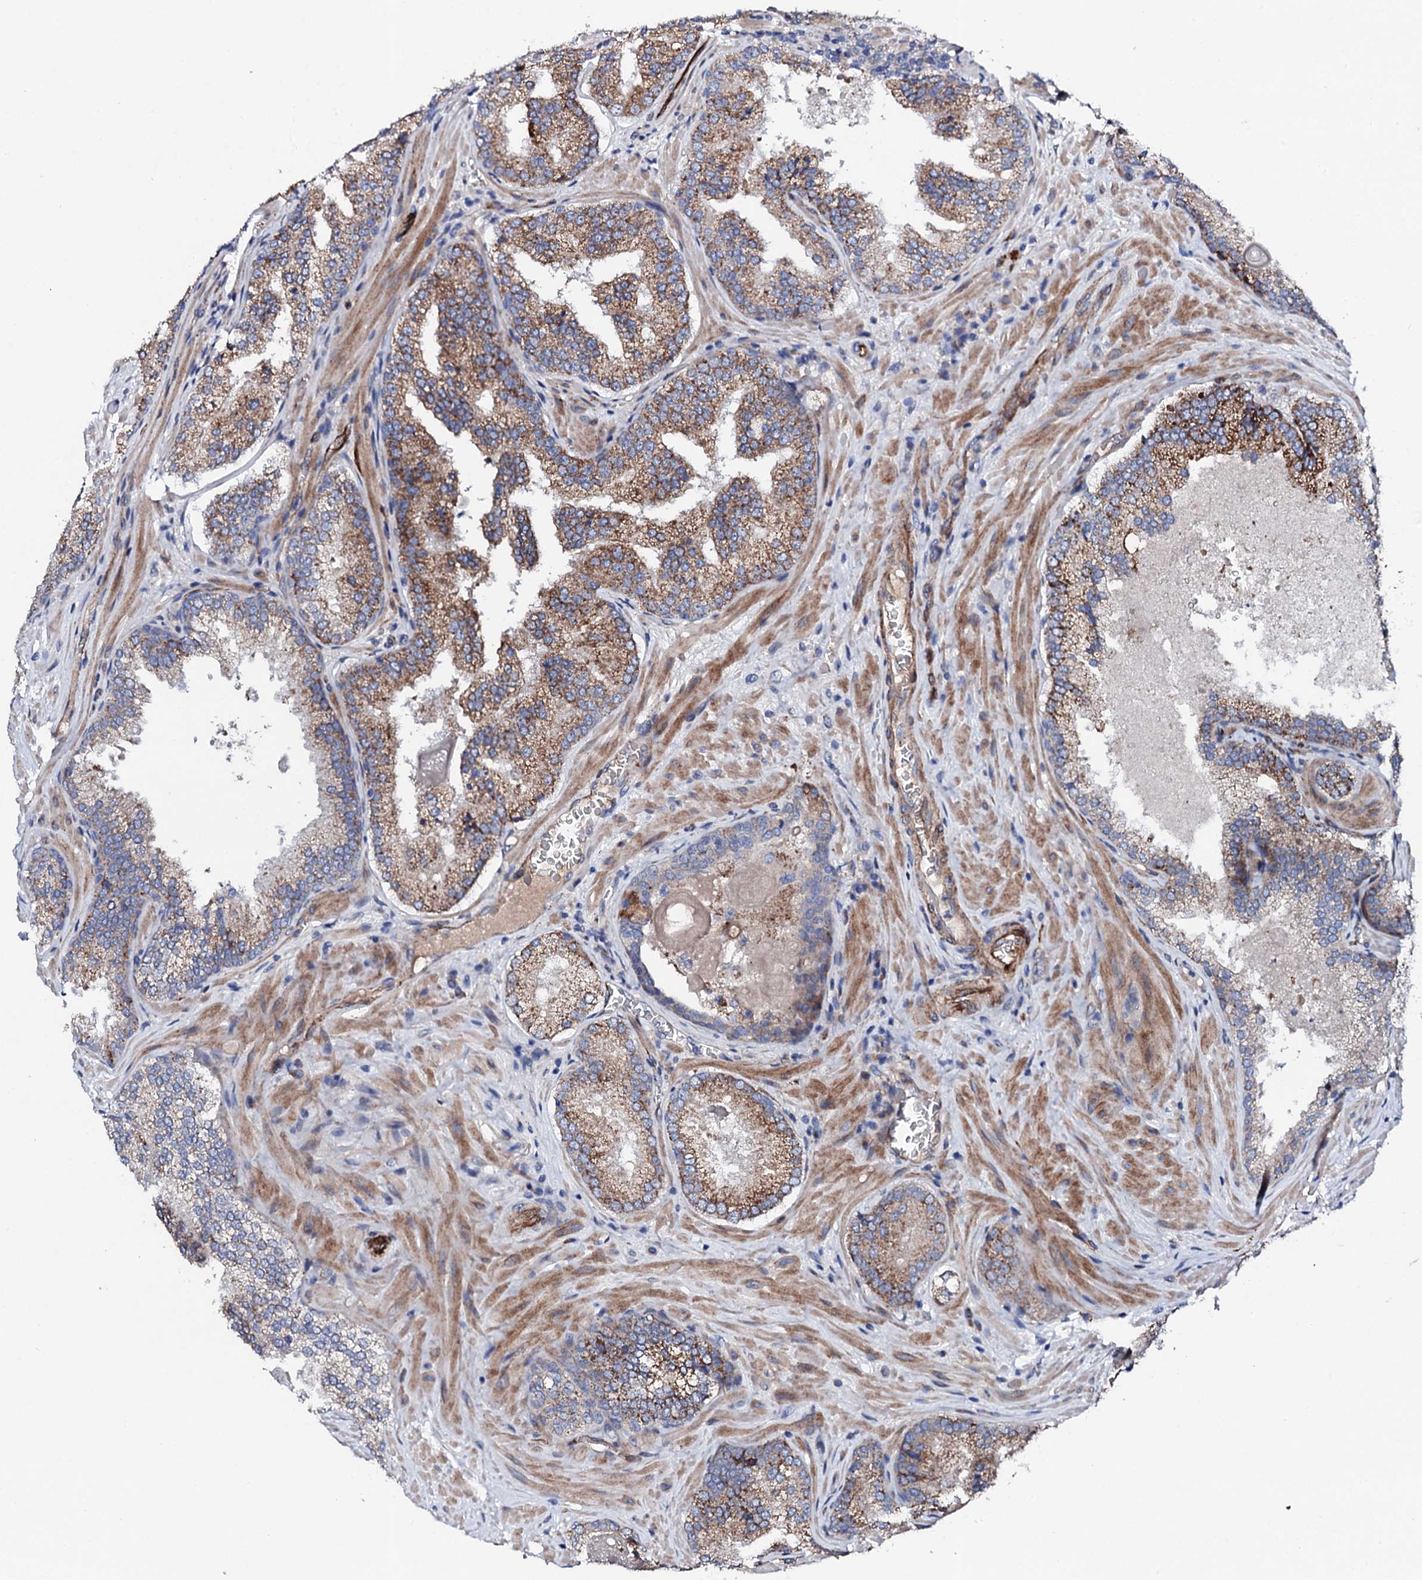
{"staining": {"intensity": "moderate", "quantity": "25%-75%", "location": "cytoplasmic/membranous"}, "tissue": "prostate cancer", "cell_type": "Tumor cells", "image_type": "cancer", "snomed": [{"axis": "morphology", "description": "Adenocarcinoma, Low grade"}, {"axis": "topography", "description": "Prostate"}], "caption": "Protein expression by IHC displays moderate cytoplasmic/membranous staining in about 25%-75% of tumor cells in prostate adenocarcinoma (low-grade). The protein of interest is stained brown, and the nuclei are stained in blue (DAB IHC with brightfield microscopy, high magnification).", "gene": "DBX1", "patient": {"sex": "male", "age": 74}}